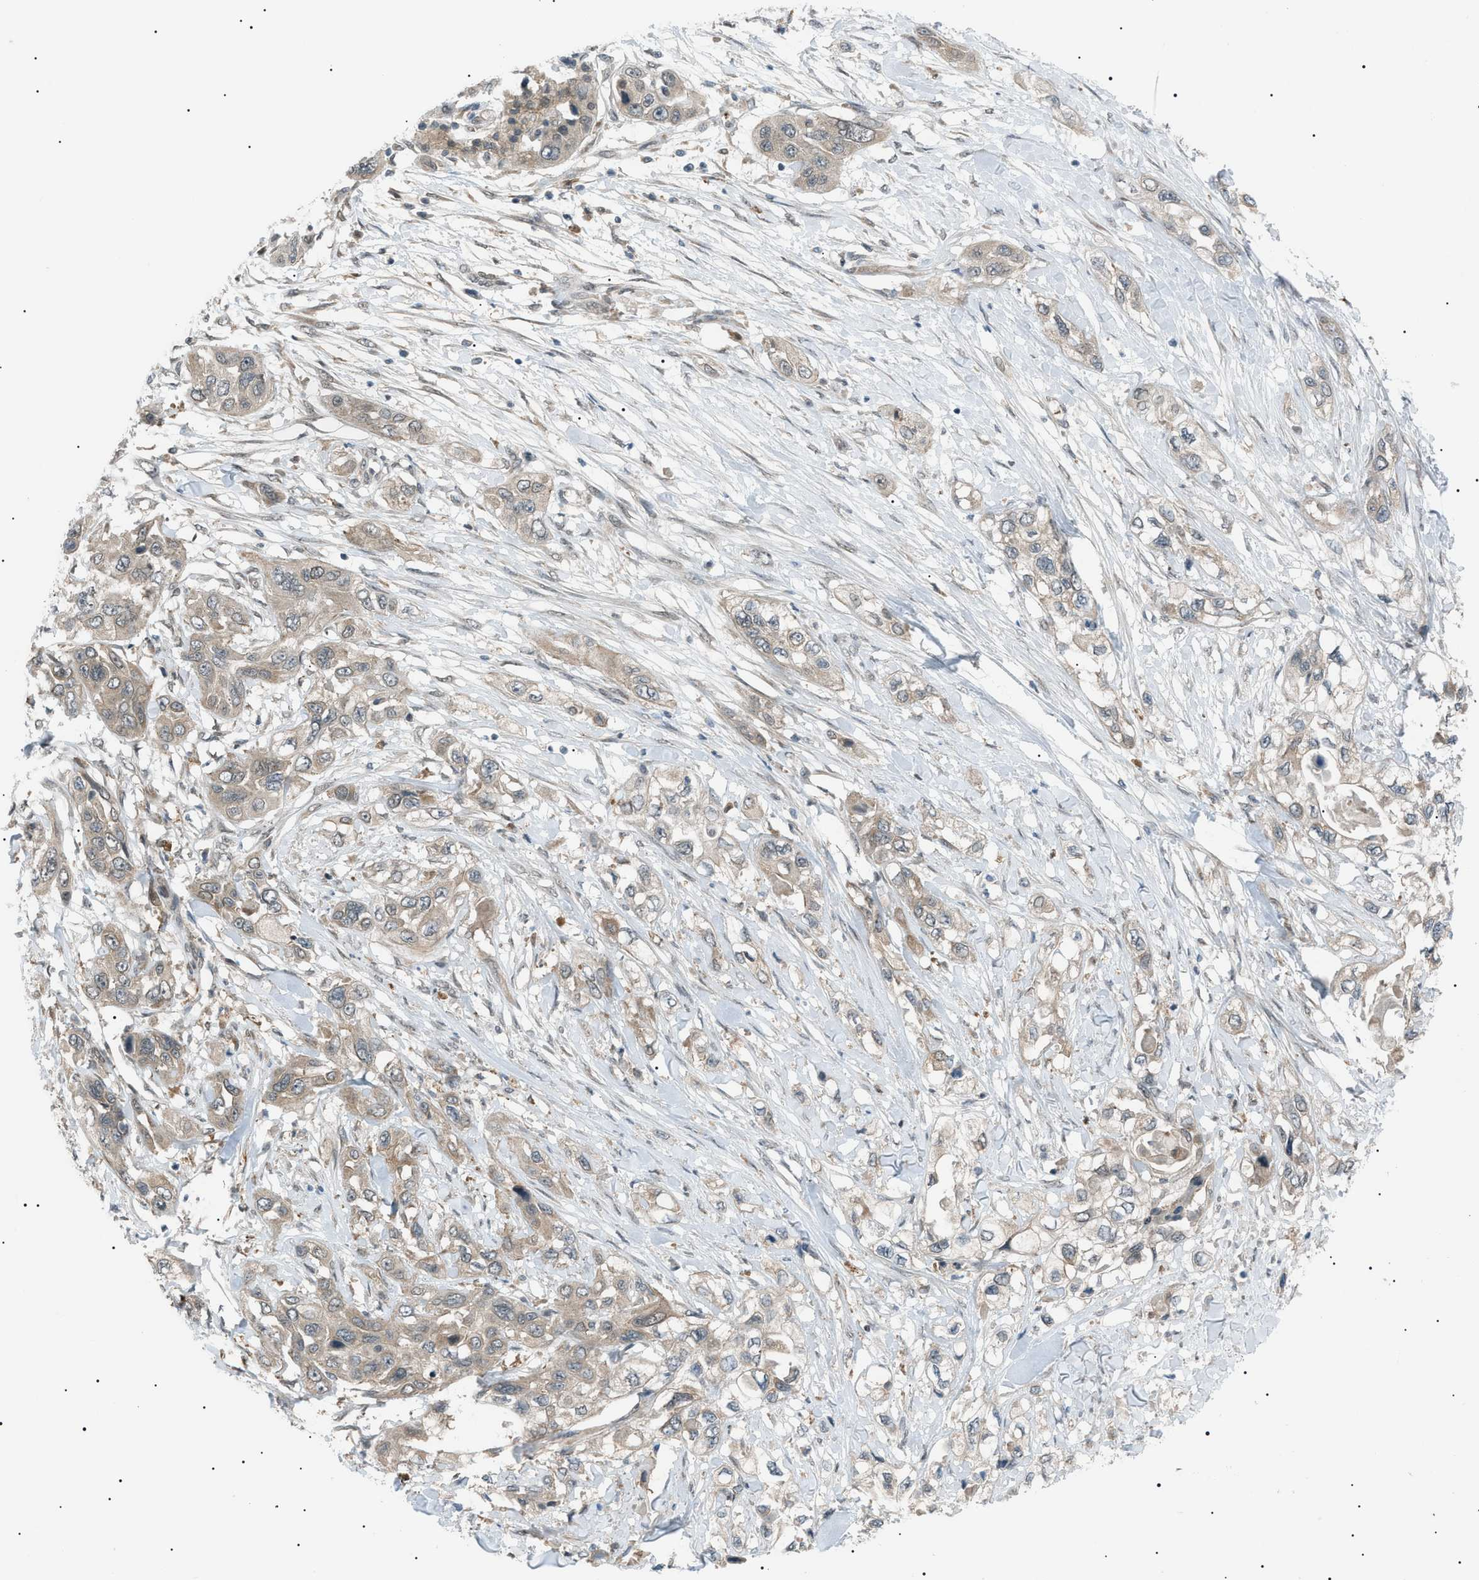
{"staining": {"intensity": "weak", "quantity": ">75%", "location": "cytoplasmic/membranous"}, "tissue": "pancreatic cancer", "cell_type": "Tumor cells", "image_type": "cancer", "snomed": [{"axis": "morphology", "description": "Adenocarcinoma, NOS"}, {"axis": "topography", "description": "Pancreas"}], "caption": "This image displays pancreatic cancer stained with immunohistochemistry (IHC) to label a protein in brown. The cytoplasmic/membranous of tumor cells show weak positivity for the protein. Nuclei are counter-stained blue.", "gene": "LPIN2", "patient": {"sex": "female", "age": 70}}